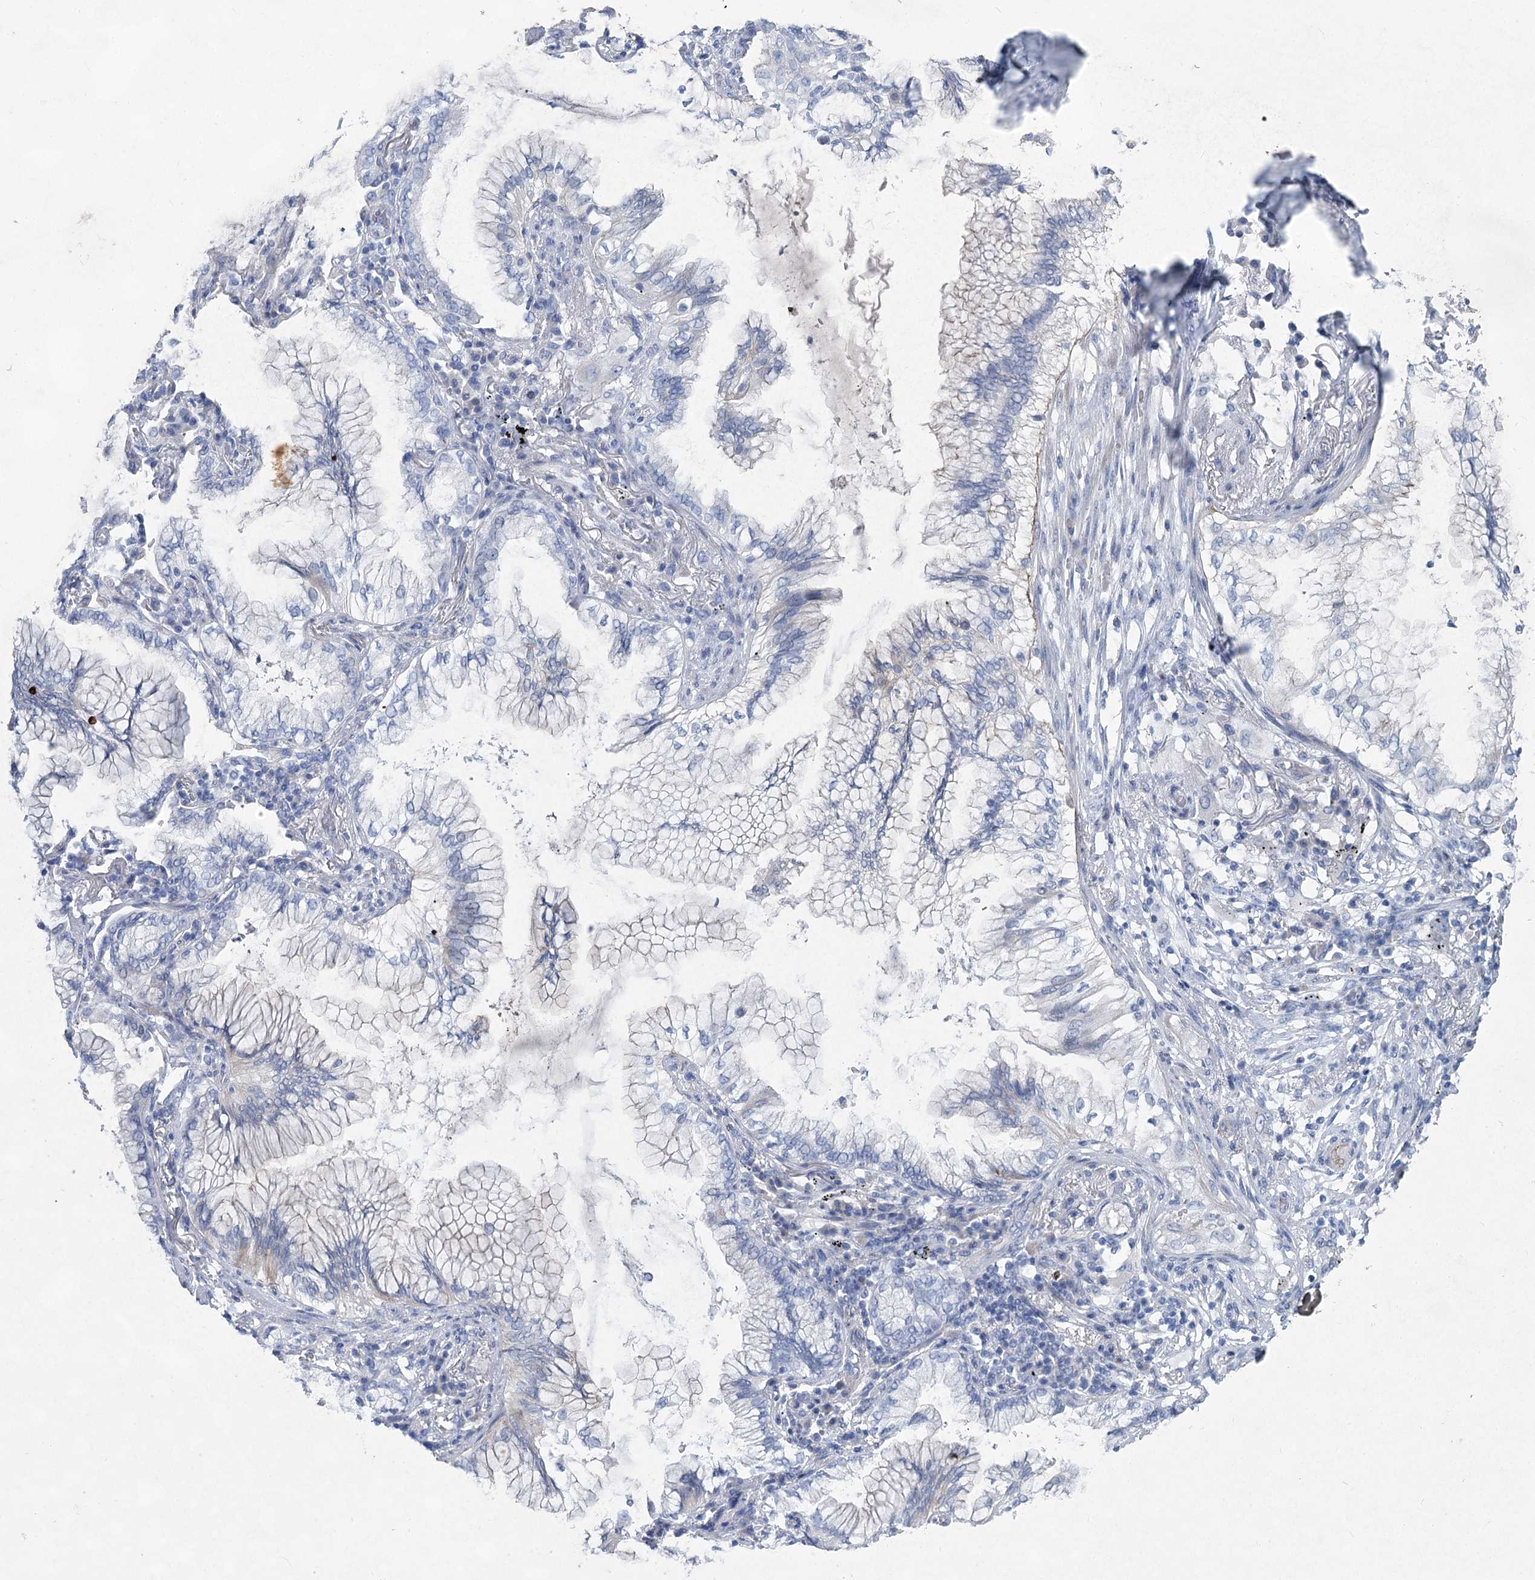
{"staining": {"intensity": "negative", "quantity": "none", "location": "none"}, "tissue": "lung cancer", "cell_type": "Tumor cells", "image_type": "cancer", "snomed": [{"axis": "morphology", "description": "Adenocarcinoma, NOS"}, {"axis": "topography", "description": "Lung"}], "caption": "Immunohistochemistry (IHC) photomicrograph of neoplastic tissue: lung cancer stained with DAB reveals no significant protein positivity in tumor cells.", "gene": "WDR74", "patient": {"sex": "female", "age": 70}}